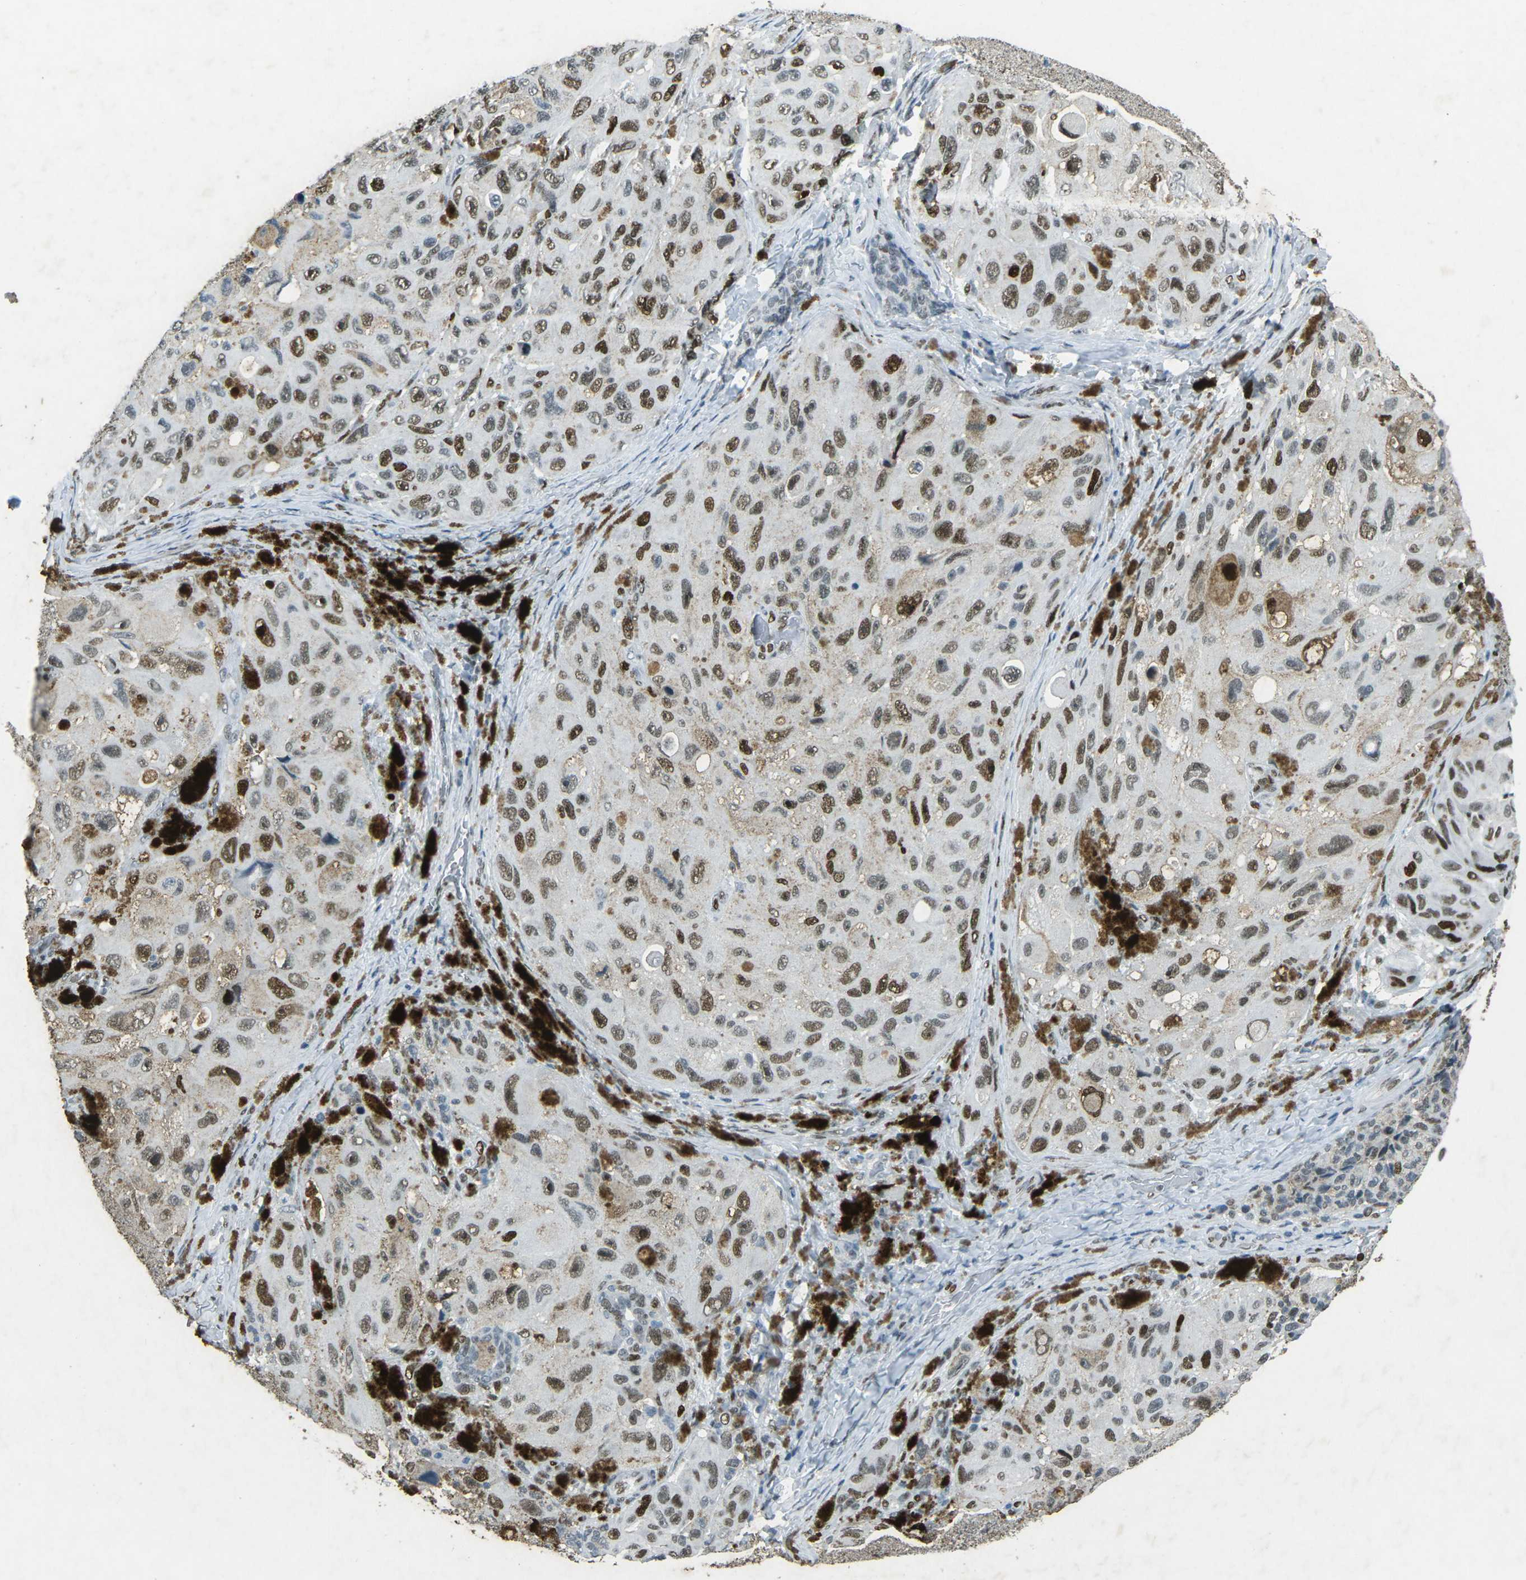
{"staining": {"intensity": "moderate", "quantity": ">75%", "location": "nuclear"}, "tissue": "melanoma", "cell_type": "Tumor cells", "image_type": "cancer", "snomed": [{"axis": "morphology", "description": "Malignant melanoma, NOS"}, {"axis": "topography", "description": "Skin"}], "caption": "This is a photomicrograph of IHC staining of melanoma, which shows moderate staining in the nuclear of tumor cells.", "gene": "RB1", "patient": {"sex": "female", "age": 73}}